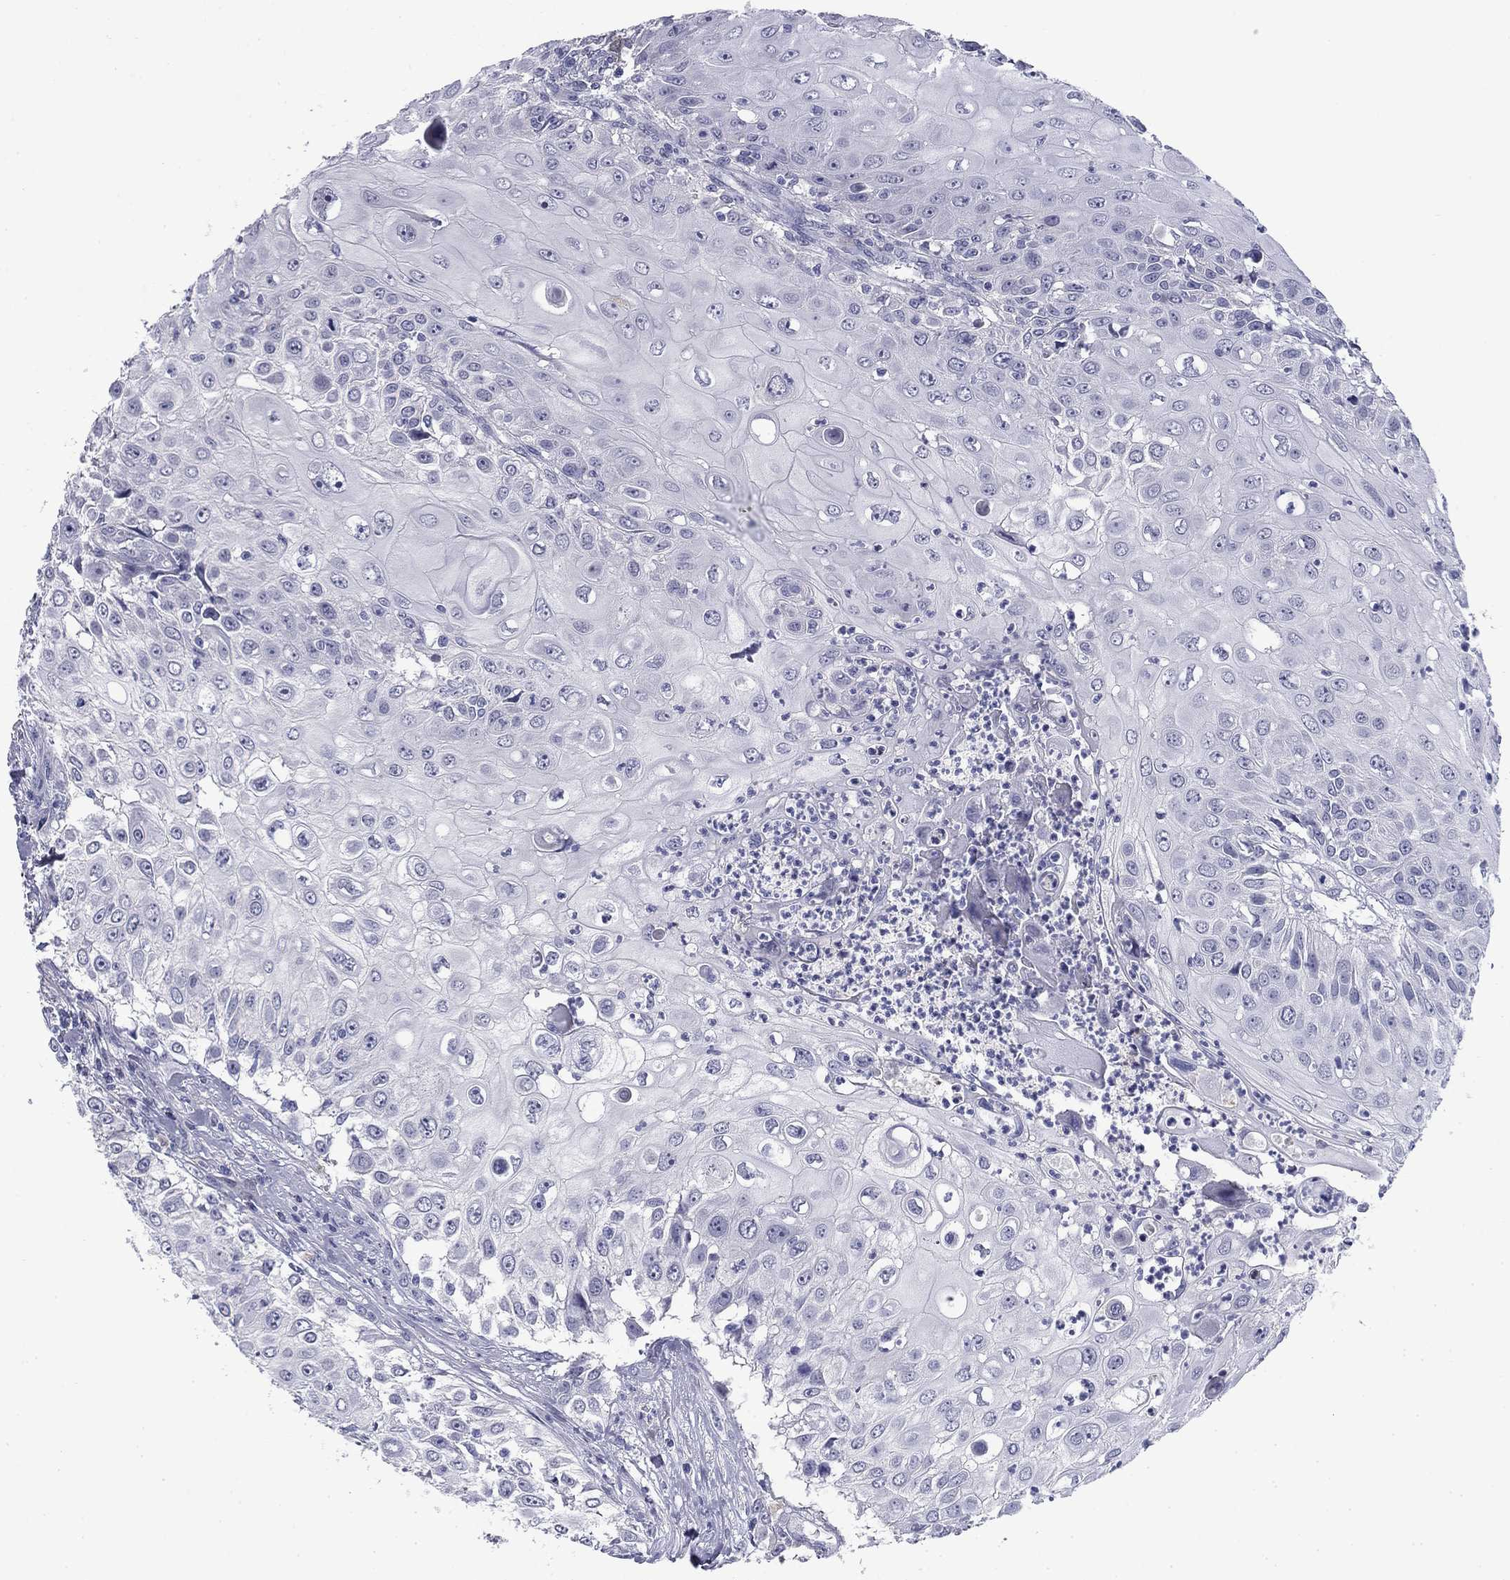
{"staining": {"intensity": "negative", "quantity": "none", "location": "none"}, "tissue": "urothelial cancer", "cell_type": "Tumor cells", "image_type": "cancer", "snomed": [{"axis": "morphology", "description": "Urothelial carcinoma, High grade"}, {"axis": "topography", "description": "Urinary bladder"}], "caption": "Tumor cells show no significant protein staining in high-grade urothelial carcinoma.", "gene": "BCL2L14", "patient": {"sex": "female", "age": 79}}